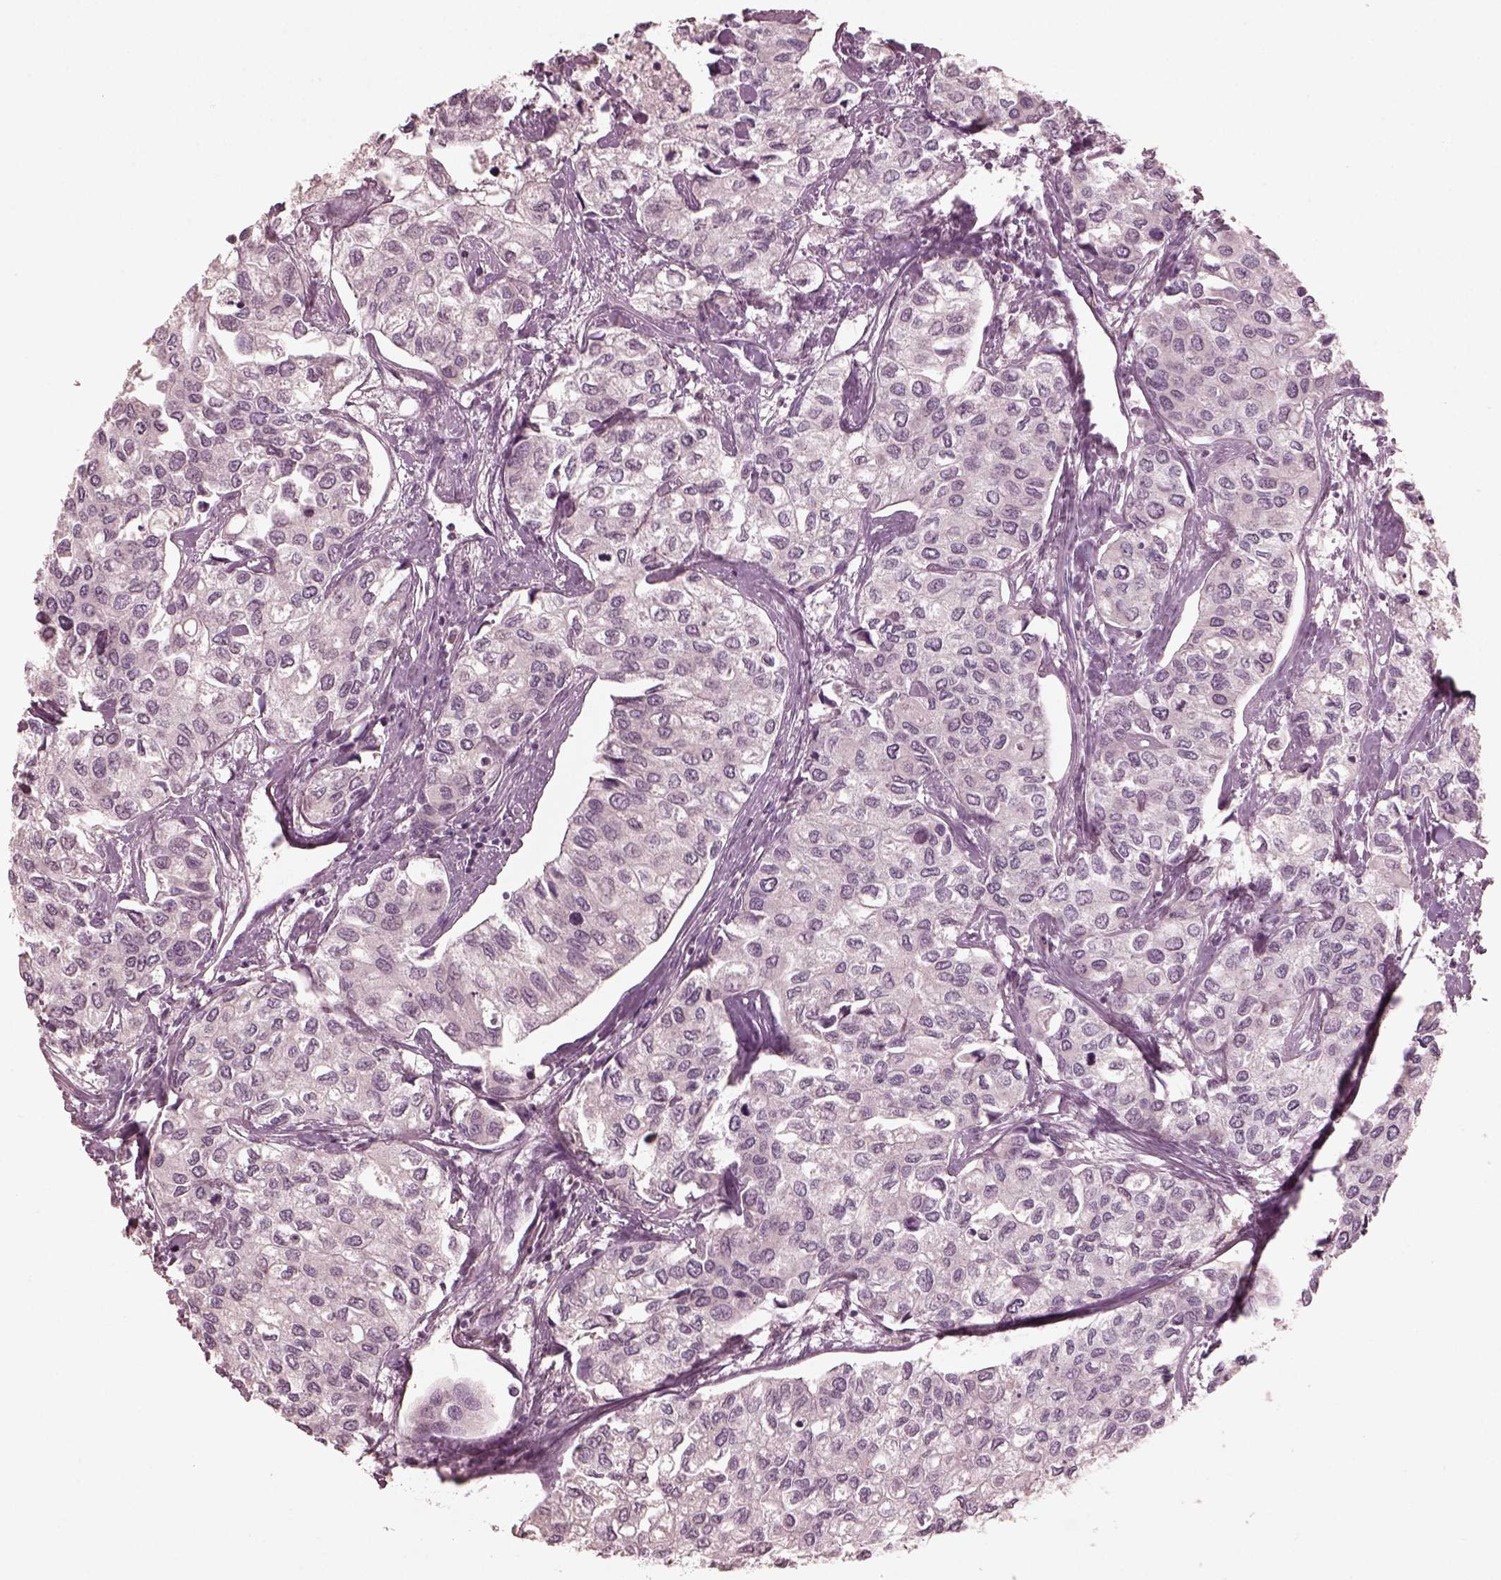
{"staining": {"intensity": "negative", "quantity": "none", "location": "none"}, "tissue": "urothelial cancer", "cell_type": "Tumor cells", "image_type": "cancer", "snomed": [{"axis": "morphology", "description": "Urothelial carcinoma, High grade"}, {"axis": "topography", "description": "Urinary bladder"}], "caption": "Protein analysis of urothelial cancer shows no significant expression in tumor cells.", "gene": "RGS7", "patient": {"sex": "male", "age": 73}}